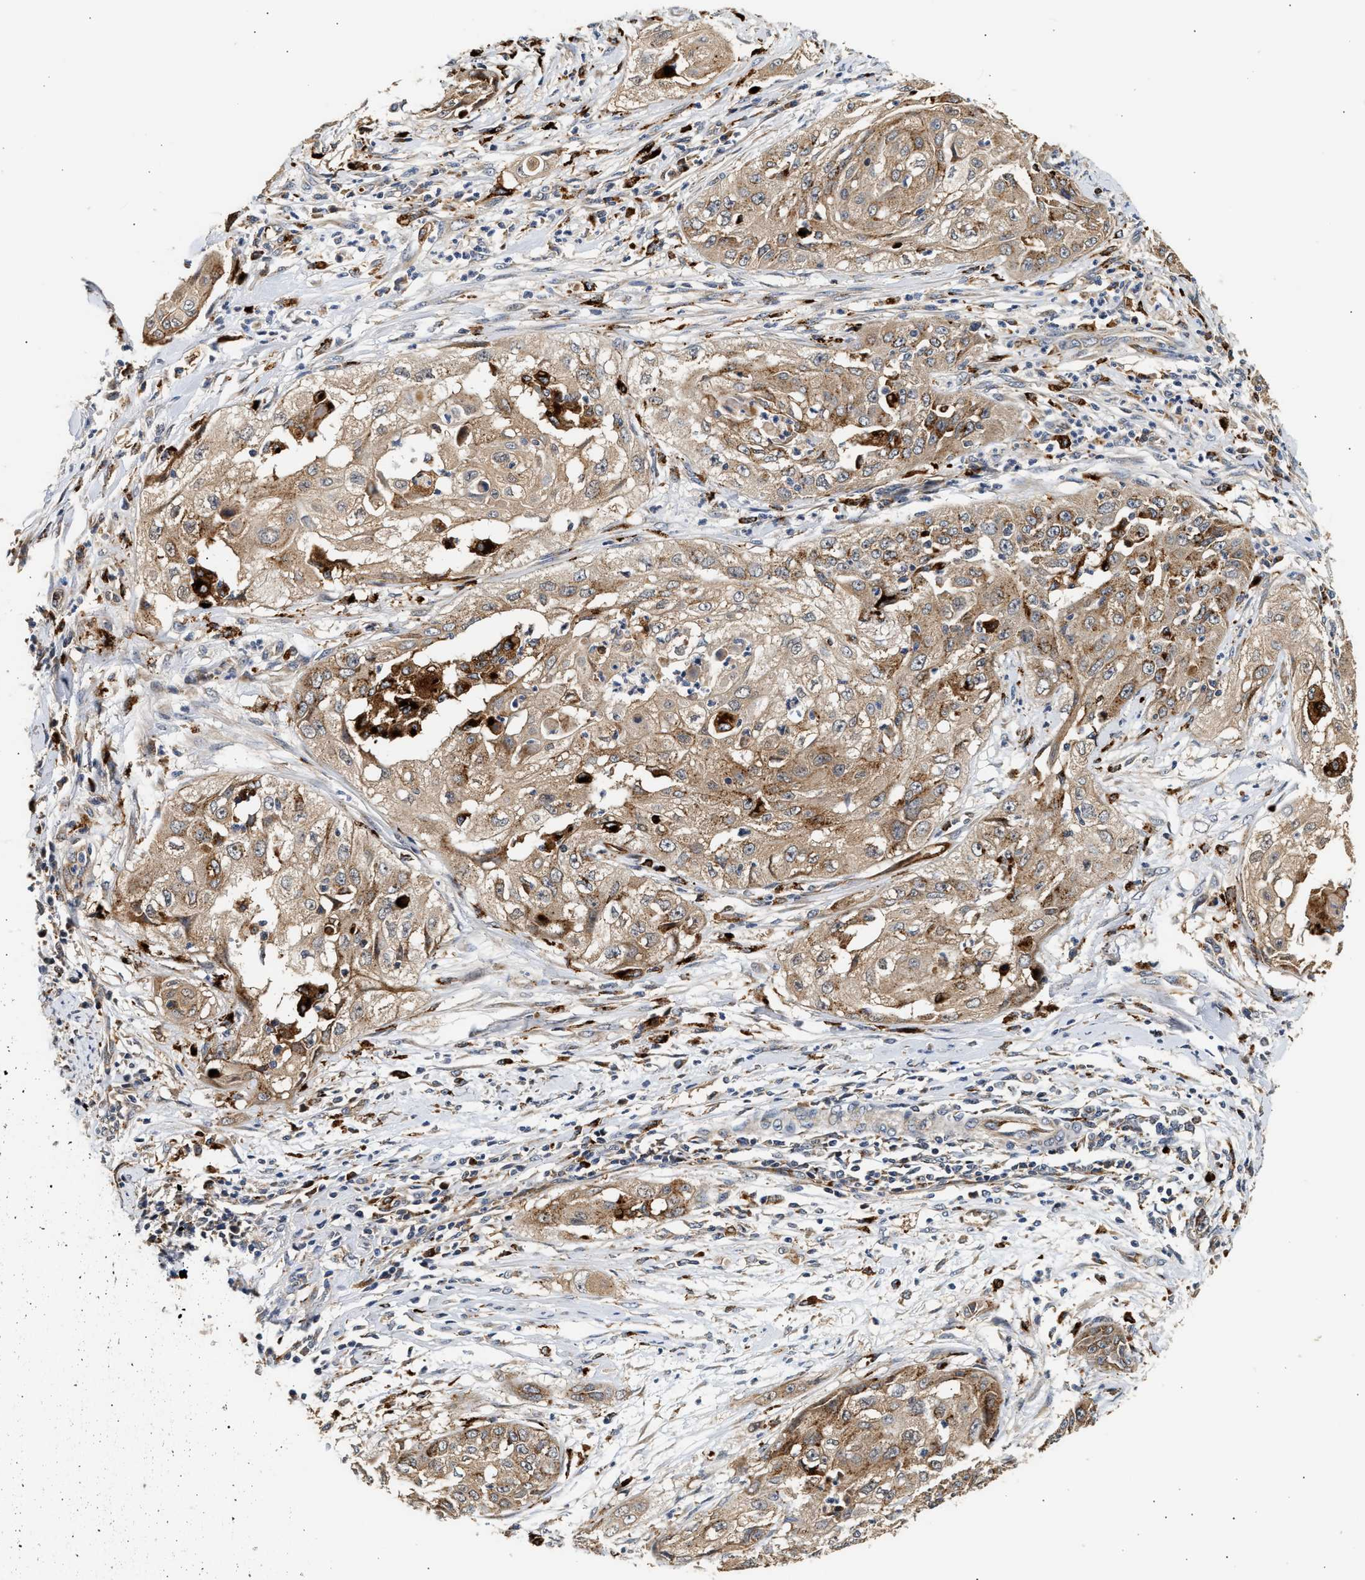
{"staining": {"intensity": "moderate", "quantity": ">75%", "location": "cytoplasmic/membranous"}, "tissue": "cervical cancer", "cell_type": "Tumor cells", "image_type": "cancer", "snomed": [{"axis": "morphology", "description": "Squamous cell carcinoma, NOS"}, {"axis": "topography", "description": "Cervix"}], "caption": "Human cervical cancer stained with a protein marker reveals moderate staining in tumor cells.", "gene": "PLD3", "patient": {"sex": "female", "age": 64}}